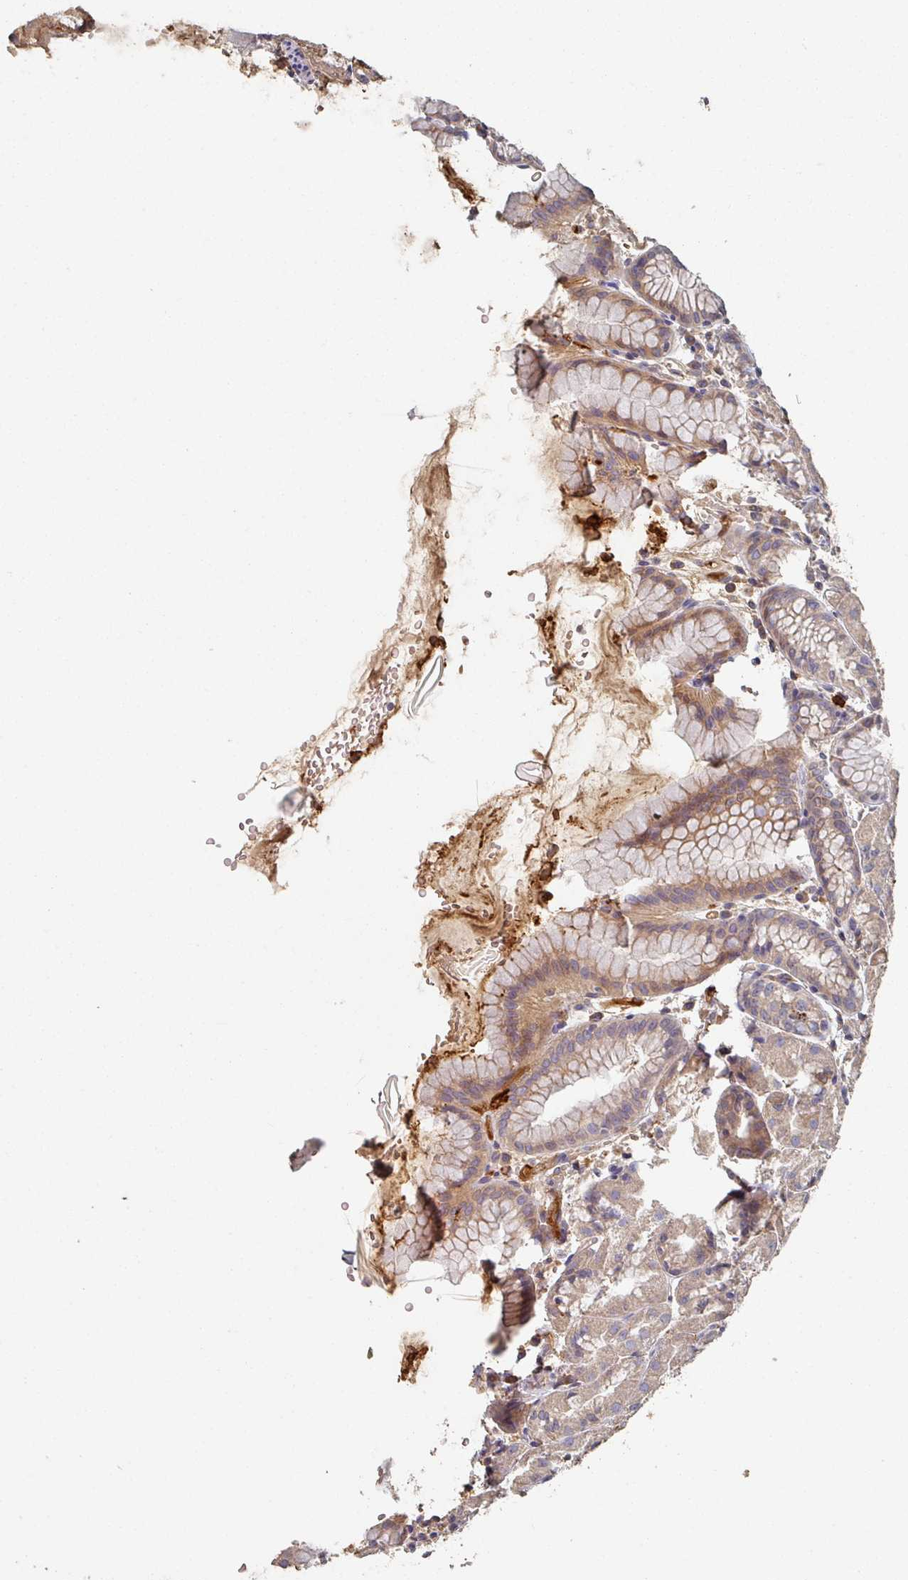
{"staining": {"intensity": "moderate", "quantity": "25%-75%", "location": "cytoplasmic/membranous"}, "tissue": "stomach", "cell_type": "Glandular cells", "image_type": "normal", "snomed": [{"axis": "morphology", "description": "Normal tissue, NOS"}, {"axis": "topography", "description": "Stomach, upper"}], "caption": "Stomach stained with immunohistochemistry (IHC) shows moderate cytoplasmic/membranous expression in approximately 25%-75% of glandular cells. (Brightfield microscopy of DAB IHC at high magnification).", "gene": "ENSG00000249773", "patient": {"sex": "male", "age": 47}}